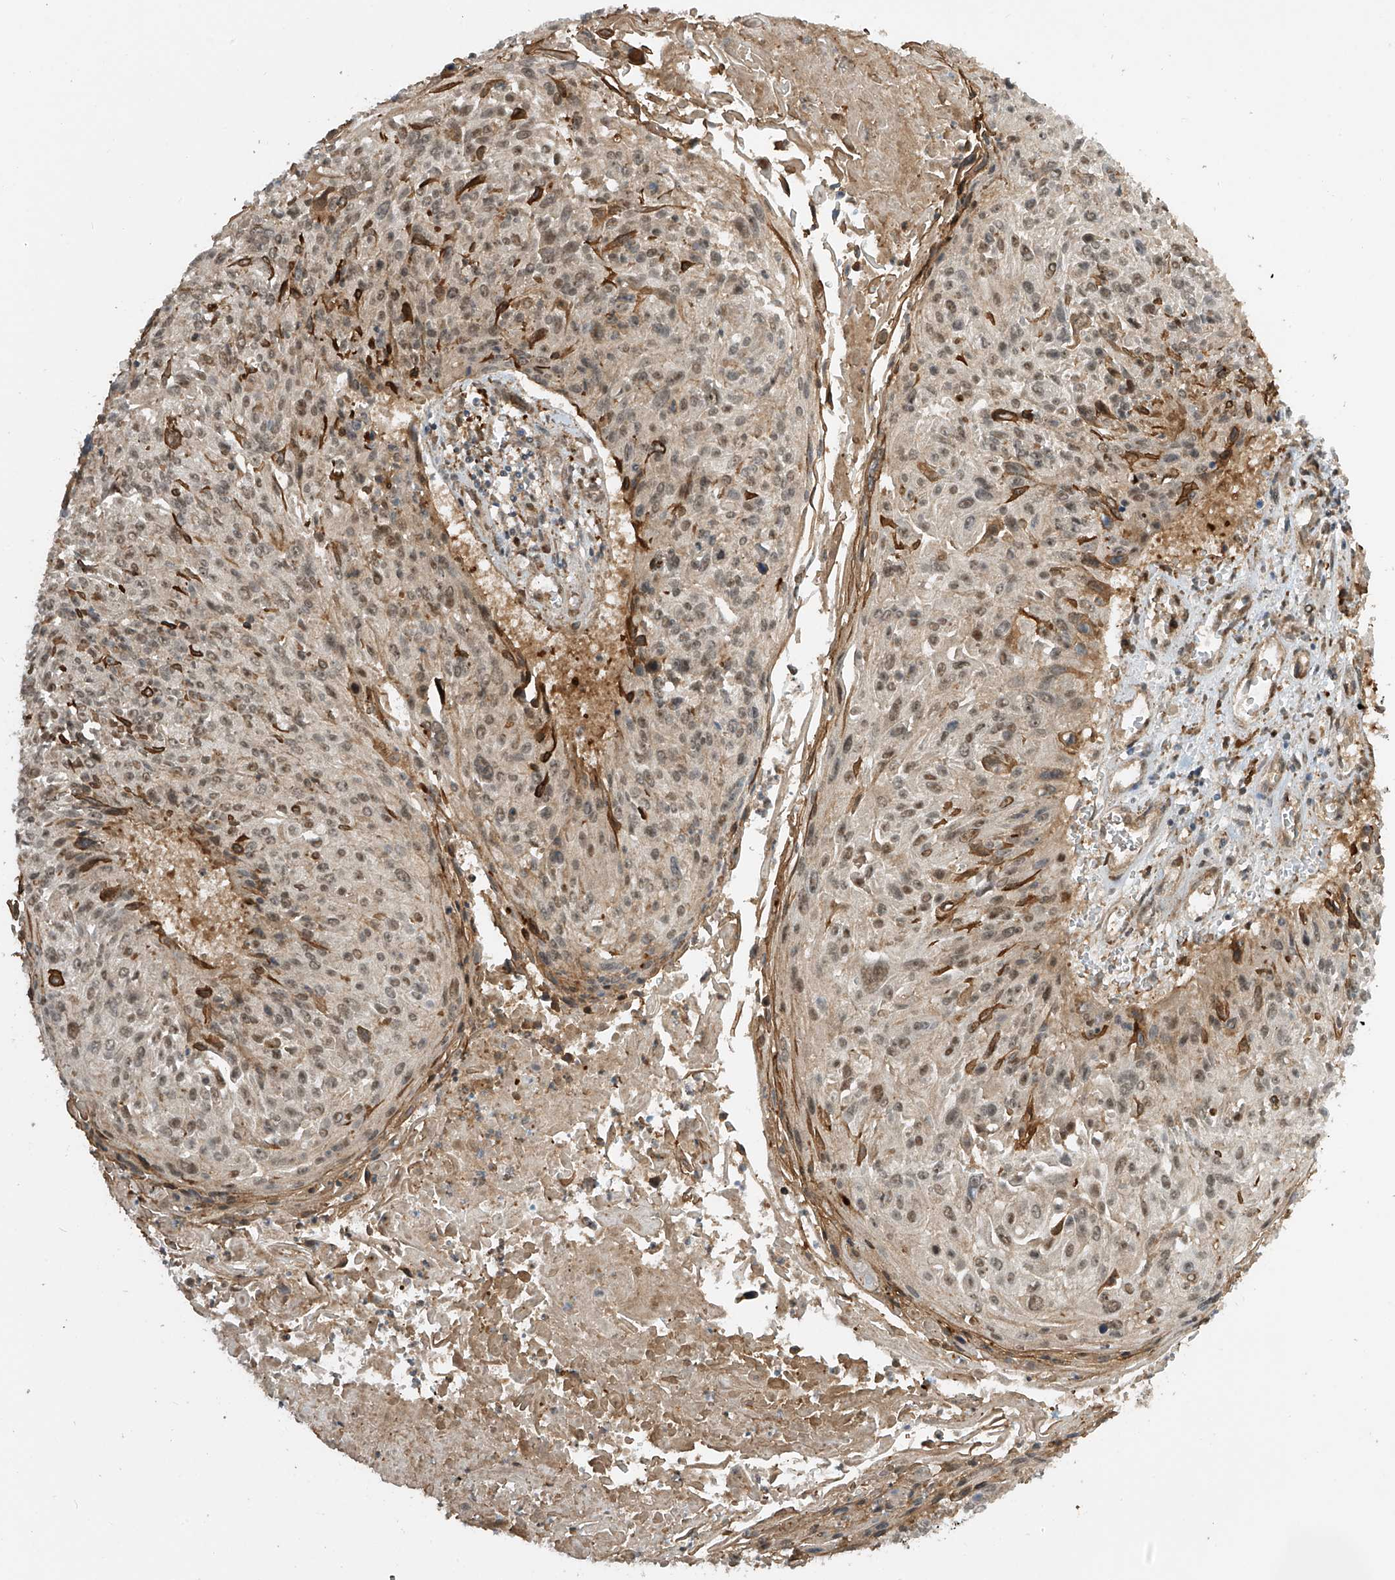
{"staining": {"intensity": "moderate", "quantity": ">75%", "location": "nuclear"}, "tissue": "cervical cancer", "cell_type": "Tumor cells", "image_type": "cancer", "snomed": [{"axis": "morphology", "description": "Squamous cell carcinoma, NOS"}, {"axis": "topography", "description": "Cervix"}], "caption": "IHC of cervical cancer shows medium levels of moderate nuclear expression in about >75% of tumor cells.", "gene": "ATAD2B", "patient": {"sex": "female", "age": 51}}